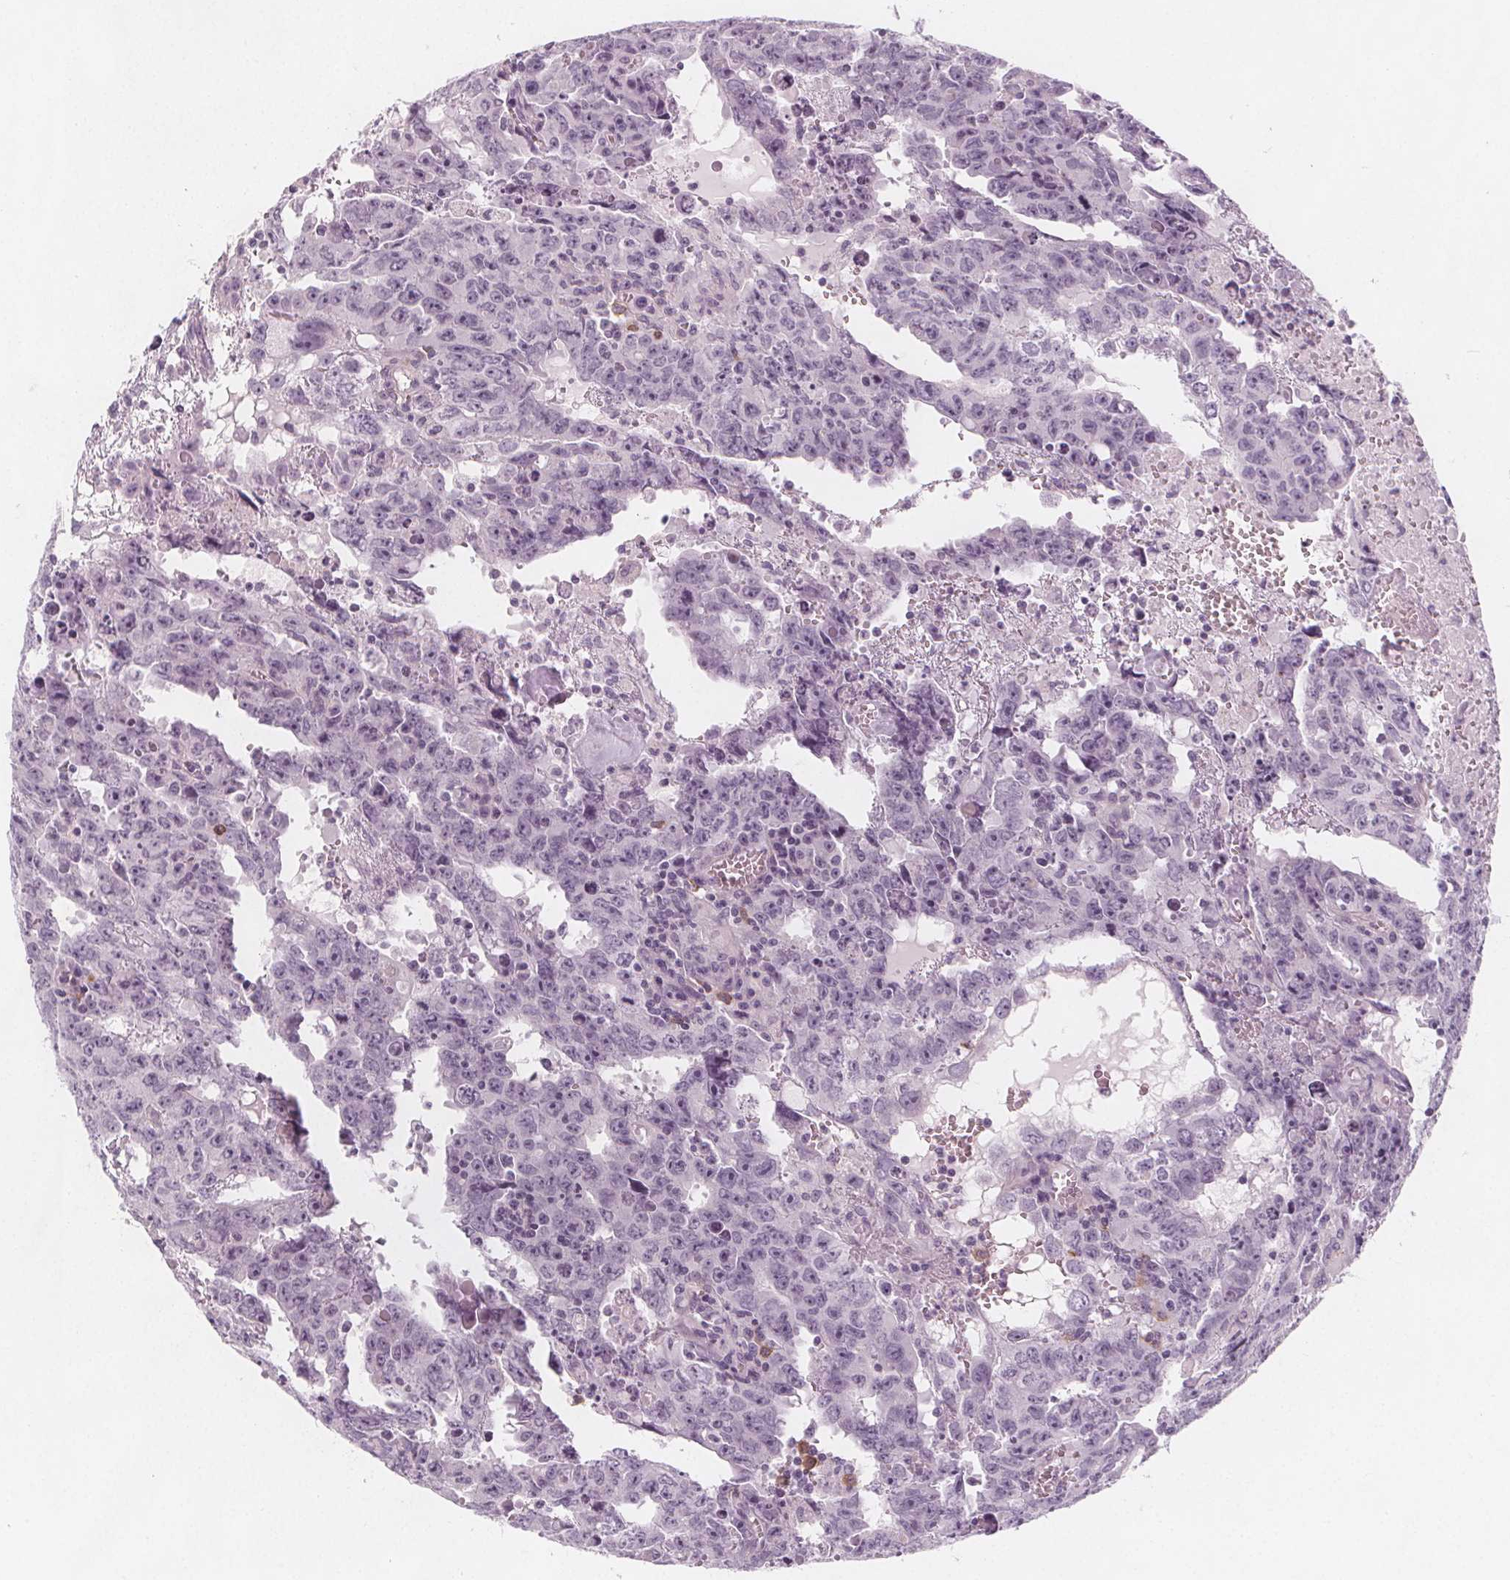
{"staining": {"intensity": "negative", "quantity": "none", "location": "none"}, "tissue": "testis cancer", "cell_type": "Tumor cells", "image_type": "cancer", "snomed": [{"axis": "morphology", "description": "Carcinoma, Embryonal, NOS"}, {"axis": "topography", "description": "Testis"}], "caption": "Human testis cancer (embryonal carcinoma) stained for a protein using immunohistochemistry demonstrates no positivity in tumor cells.", "gene": "MAP1A", "patient": {"sex": "male", "age": 22}}